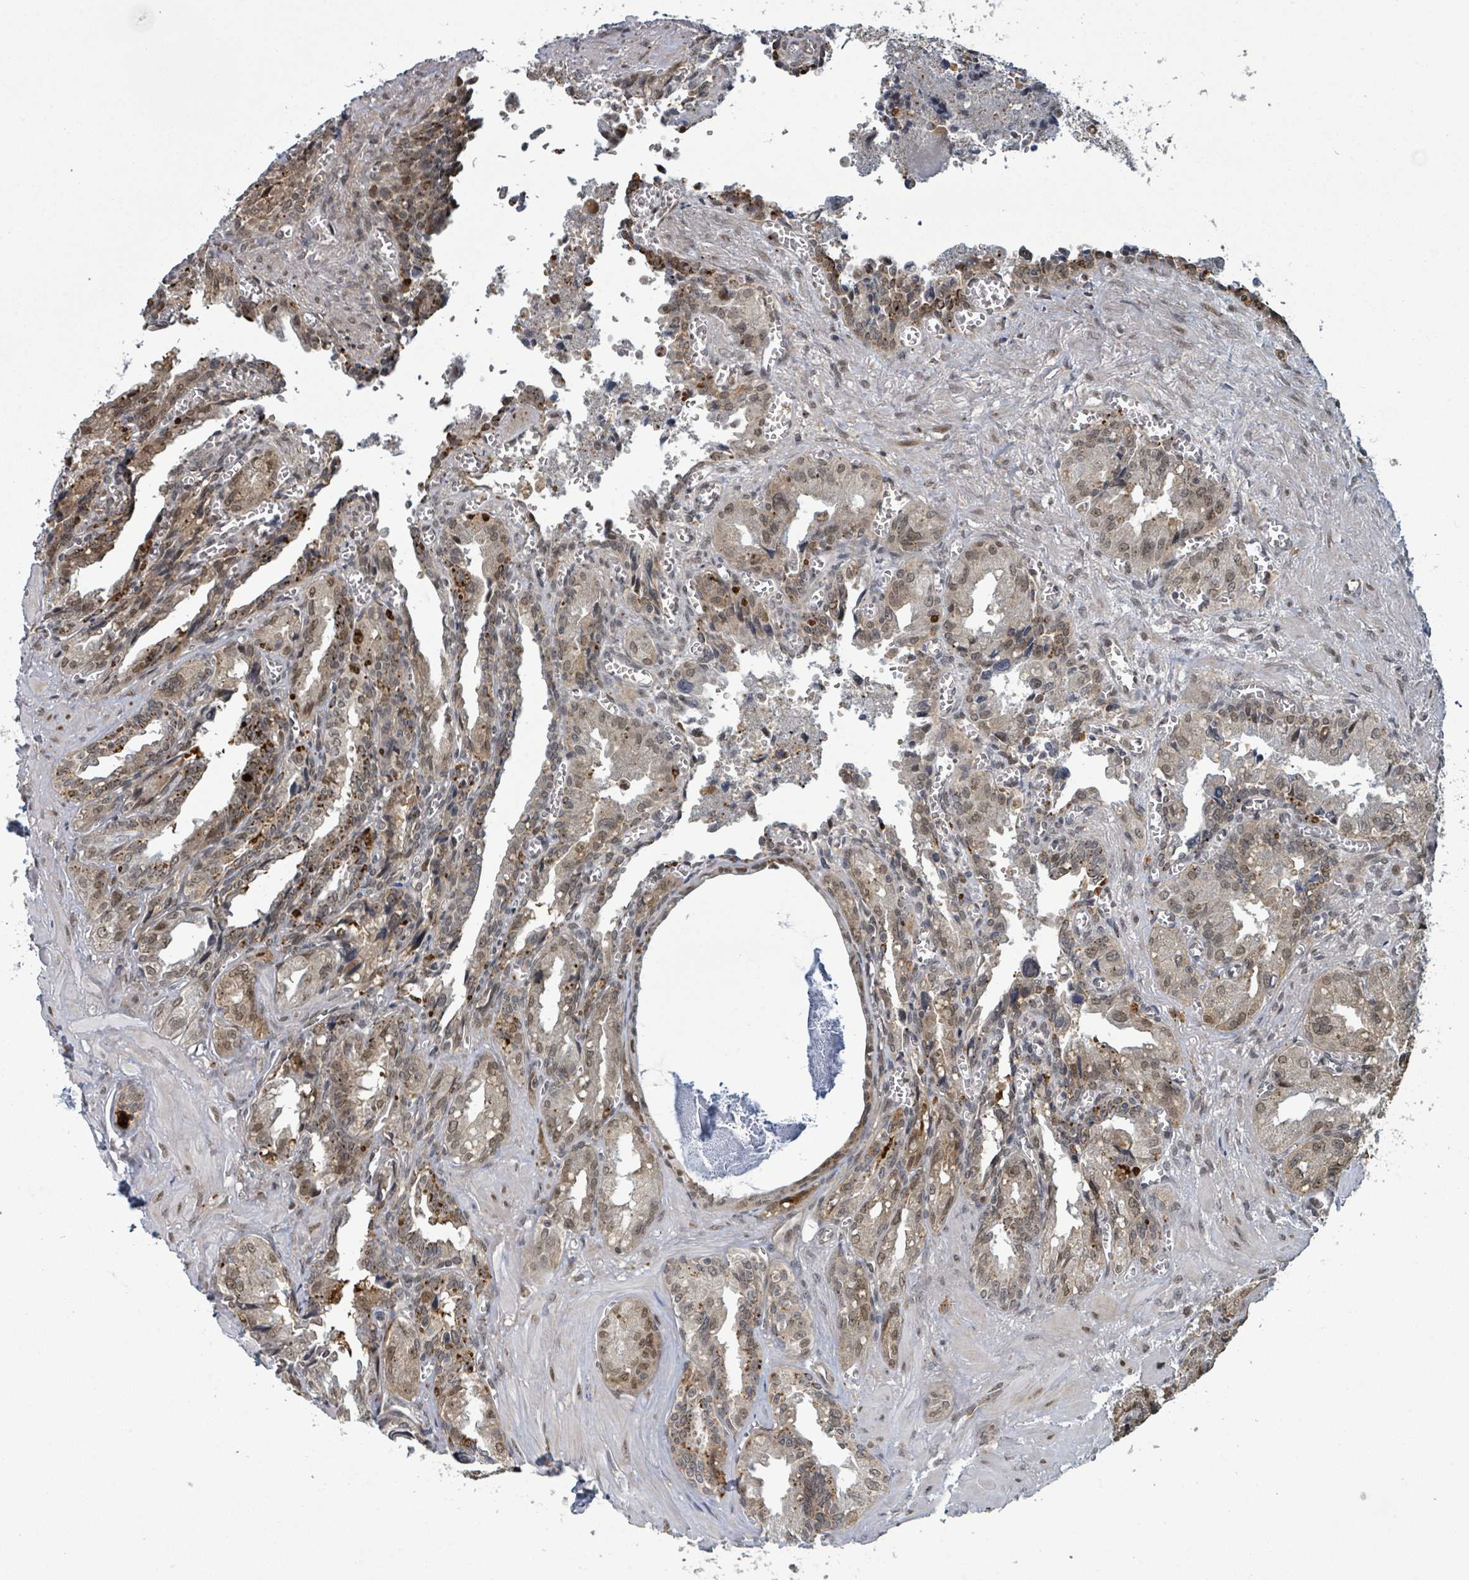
{"staining": {"intensity": "moderate", "quantity": "25%-75%", "location": "cytoplasmic/membranous,nuclear"}, "tissue": "seminal vesicle", "cell_type": "Glandular cells", "image_type": "normal", "snomed": [{"axis": "morphology", "description": "Normal tissue, NOS"}, {"axis": "topography", "description": "Seminal veicle"}], "caption": "IHC of benign seminal vesicle exhibits medium levels of moderate cytoplasmic/membranous,nuclear expression in approximately 25%-75% of glandular cells.", "gene": "GTF3C1", "patient": {"sex": "male", "age": 67}}